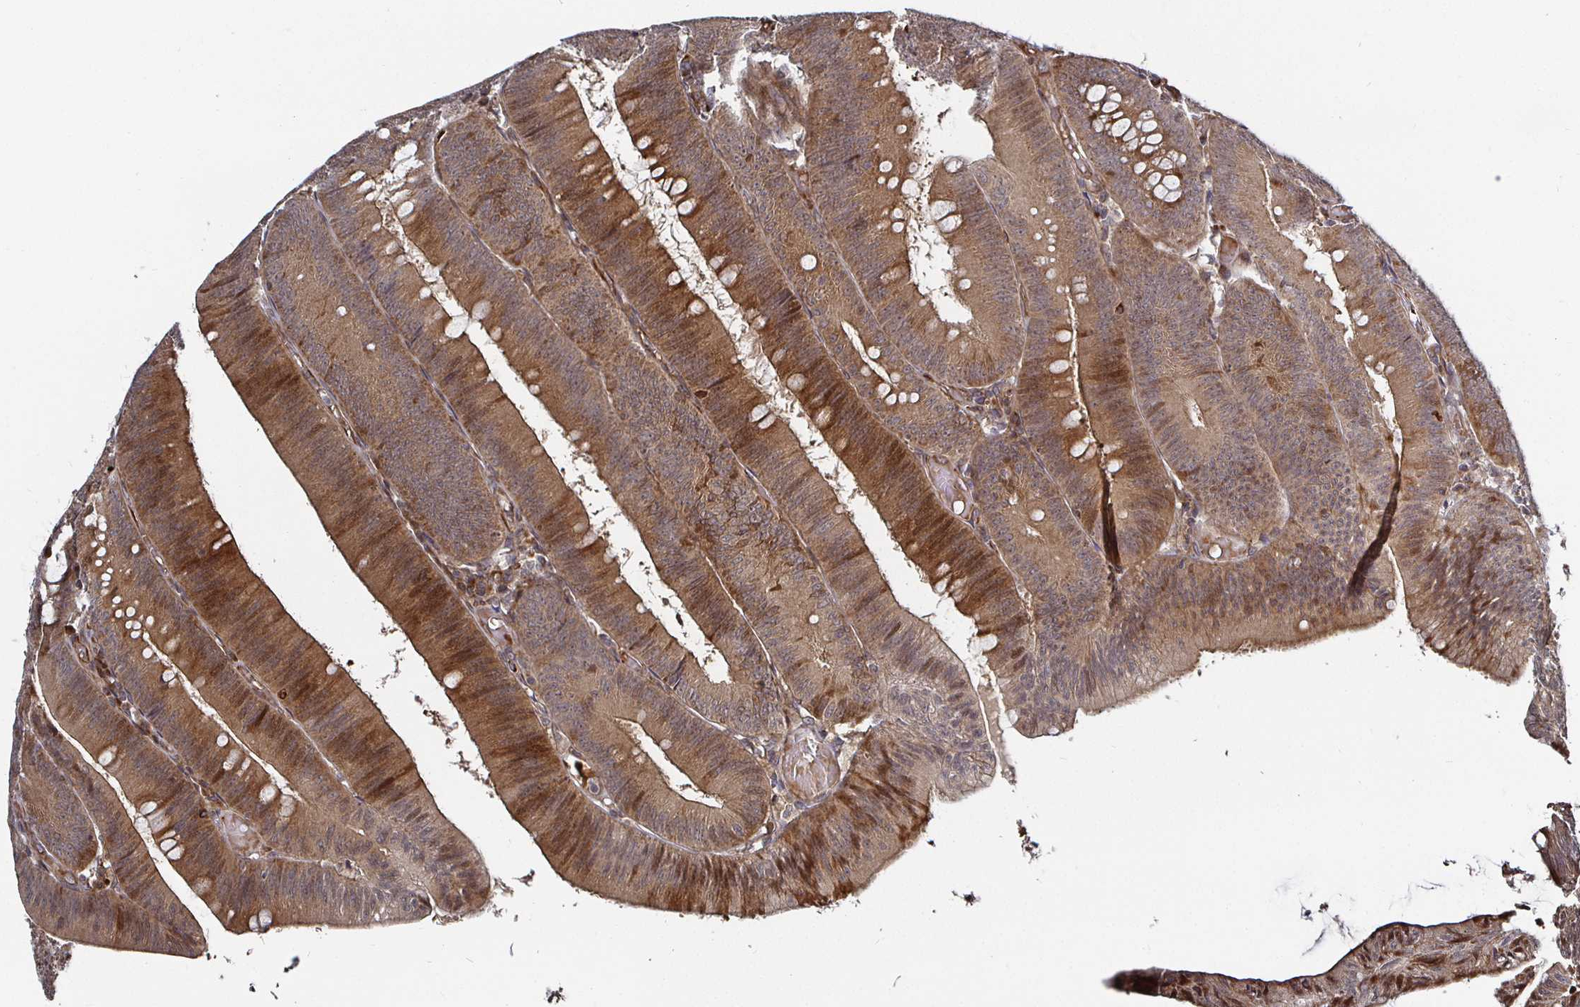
{"staining": {"intensity": "moderate", "quantity": ">75%", "location": "cytoplasmic/membranous"}, "tissue": "colorectal cancer", "cell_type": "Tumor cells", "image_type": "cancer", "snomed": [{"axis": "morphology", "description": "Adenocarcinoma, NOS"}, {"axis": "topography", "description": "Colon"}], "caption": "Protein analysis of adenocarcinoma (colorectal) tissue exhibits moderate cytoplasmic/membranous expression in approximately >75% of tumor cells.", "gene": "TBKBP1", "patient": {"sex": "male", "age": 84}}